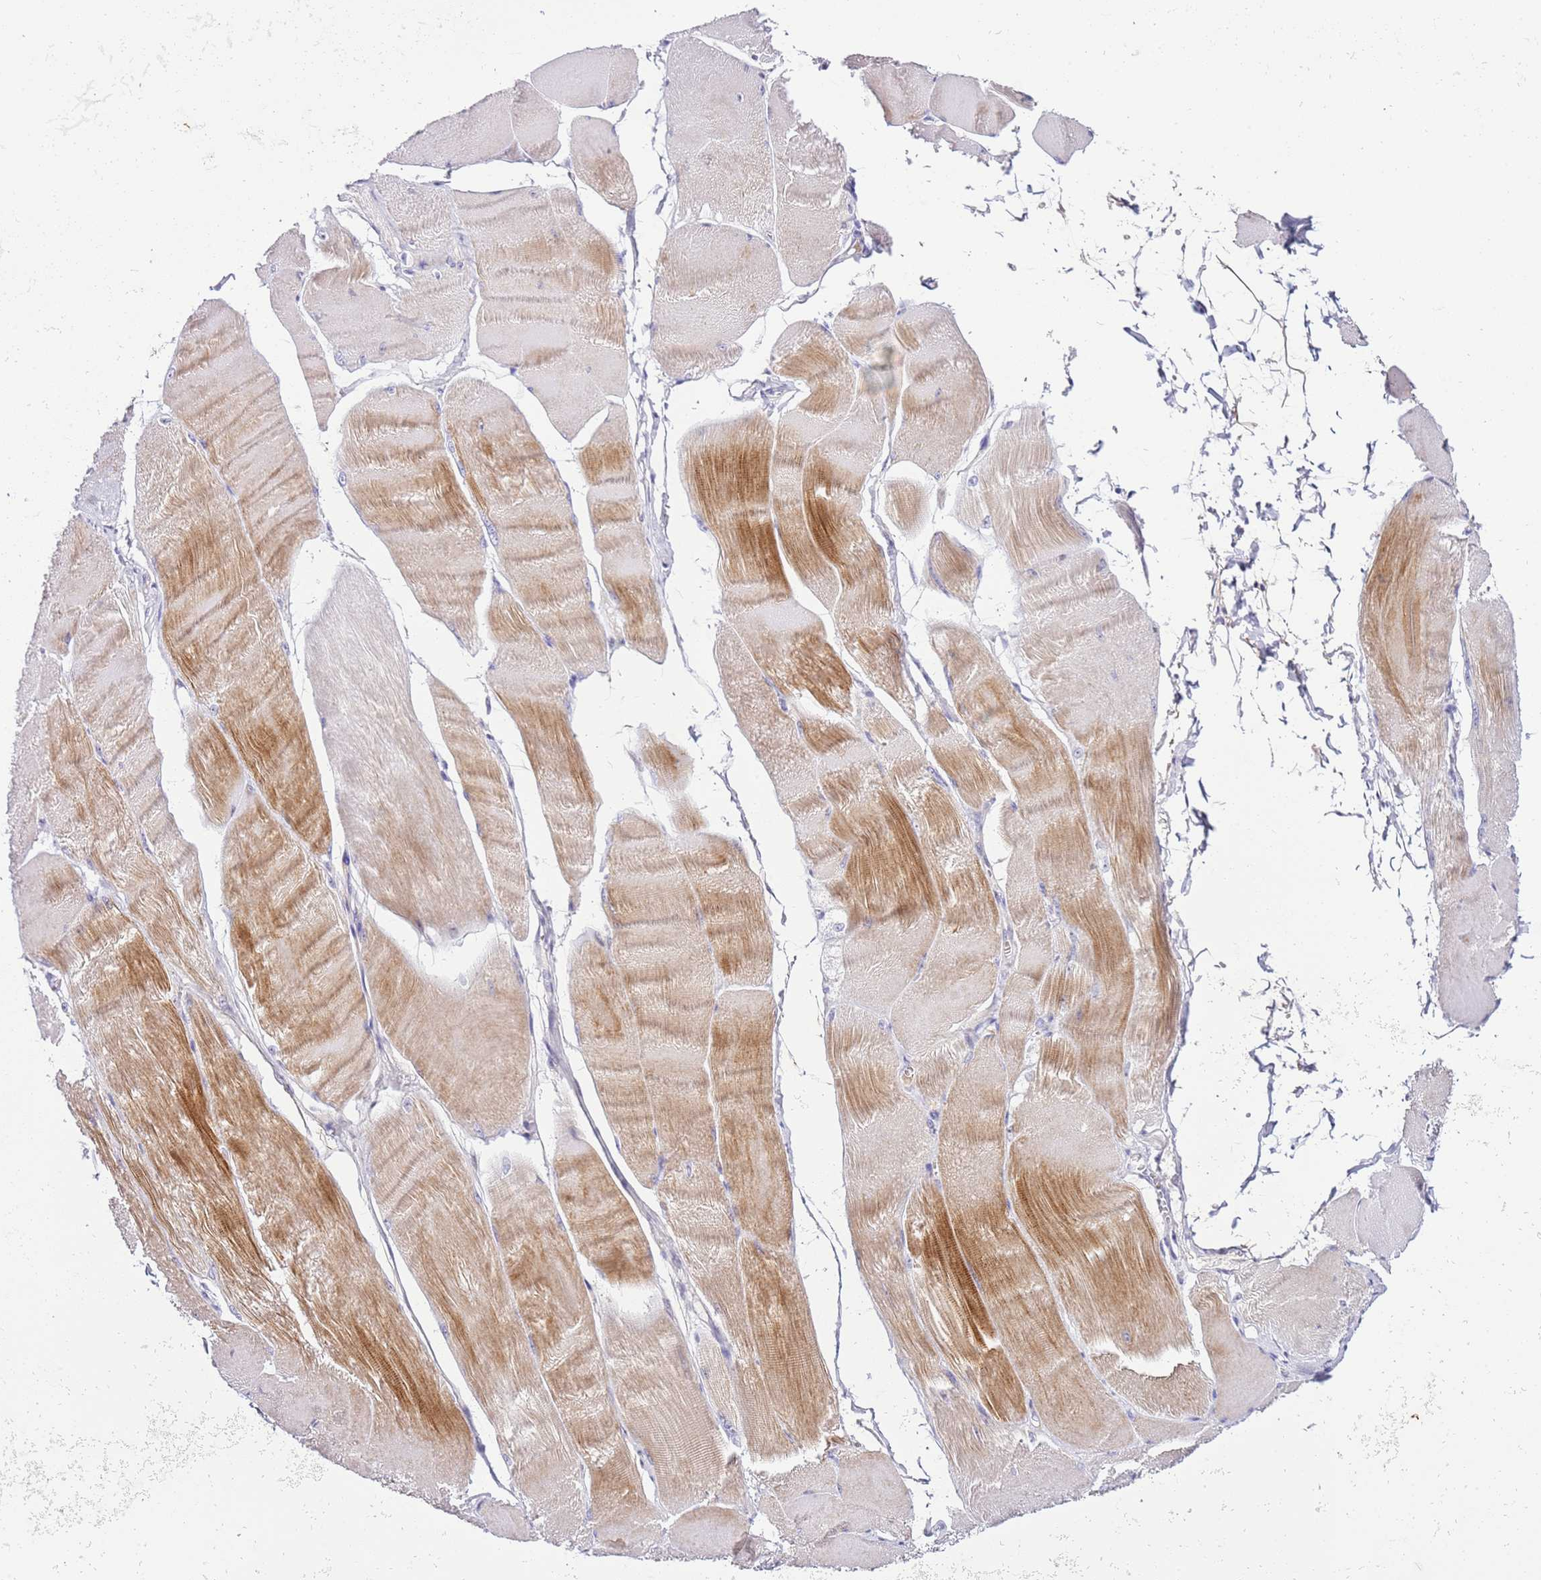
{"staining": {"intensity": "moderate", "quantity": ">75%", "location": "cytoplasmic/membranous"}, "tissue": "skeletal muscle", "cell_type": "Myocytes", "image_type": "normal", "snomed": [{"axis": "morphology", "description": "Normal tissue, NOS"}, {"axis": "morphology", "description": "Basal cell carcinoma"}, {"axis": "topography", "description": "Skeletal muscle"}], "caption": "Protein expression by immunohistochemistry (IHC) reveals moderate cytoplasmic/membranous expression in approximately >75% of myocytes in normal skeletal muscle.", "gene": "HGD", "patient": {"sex": "female", "age": 64}}